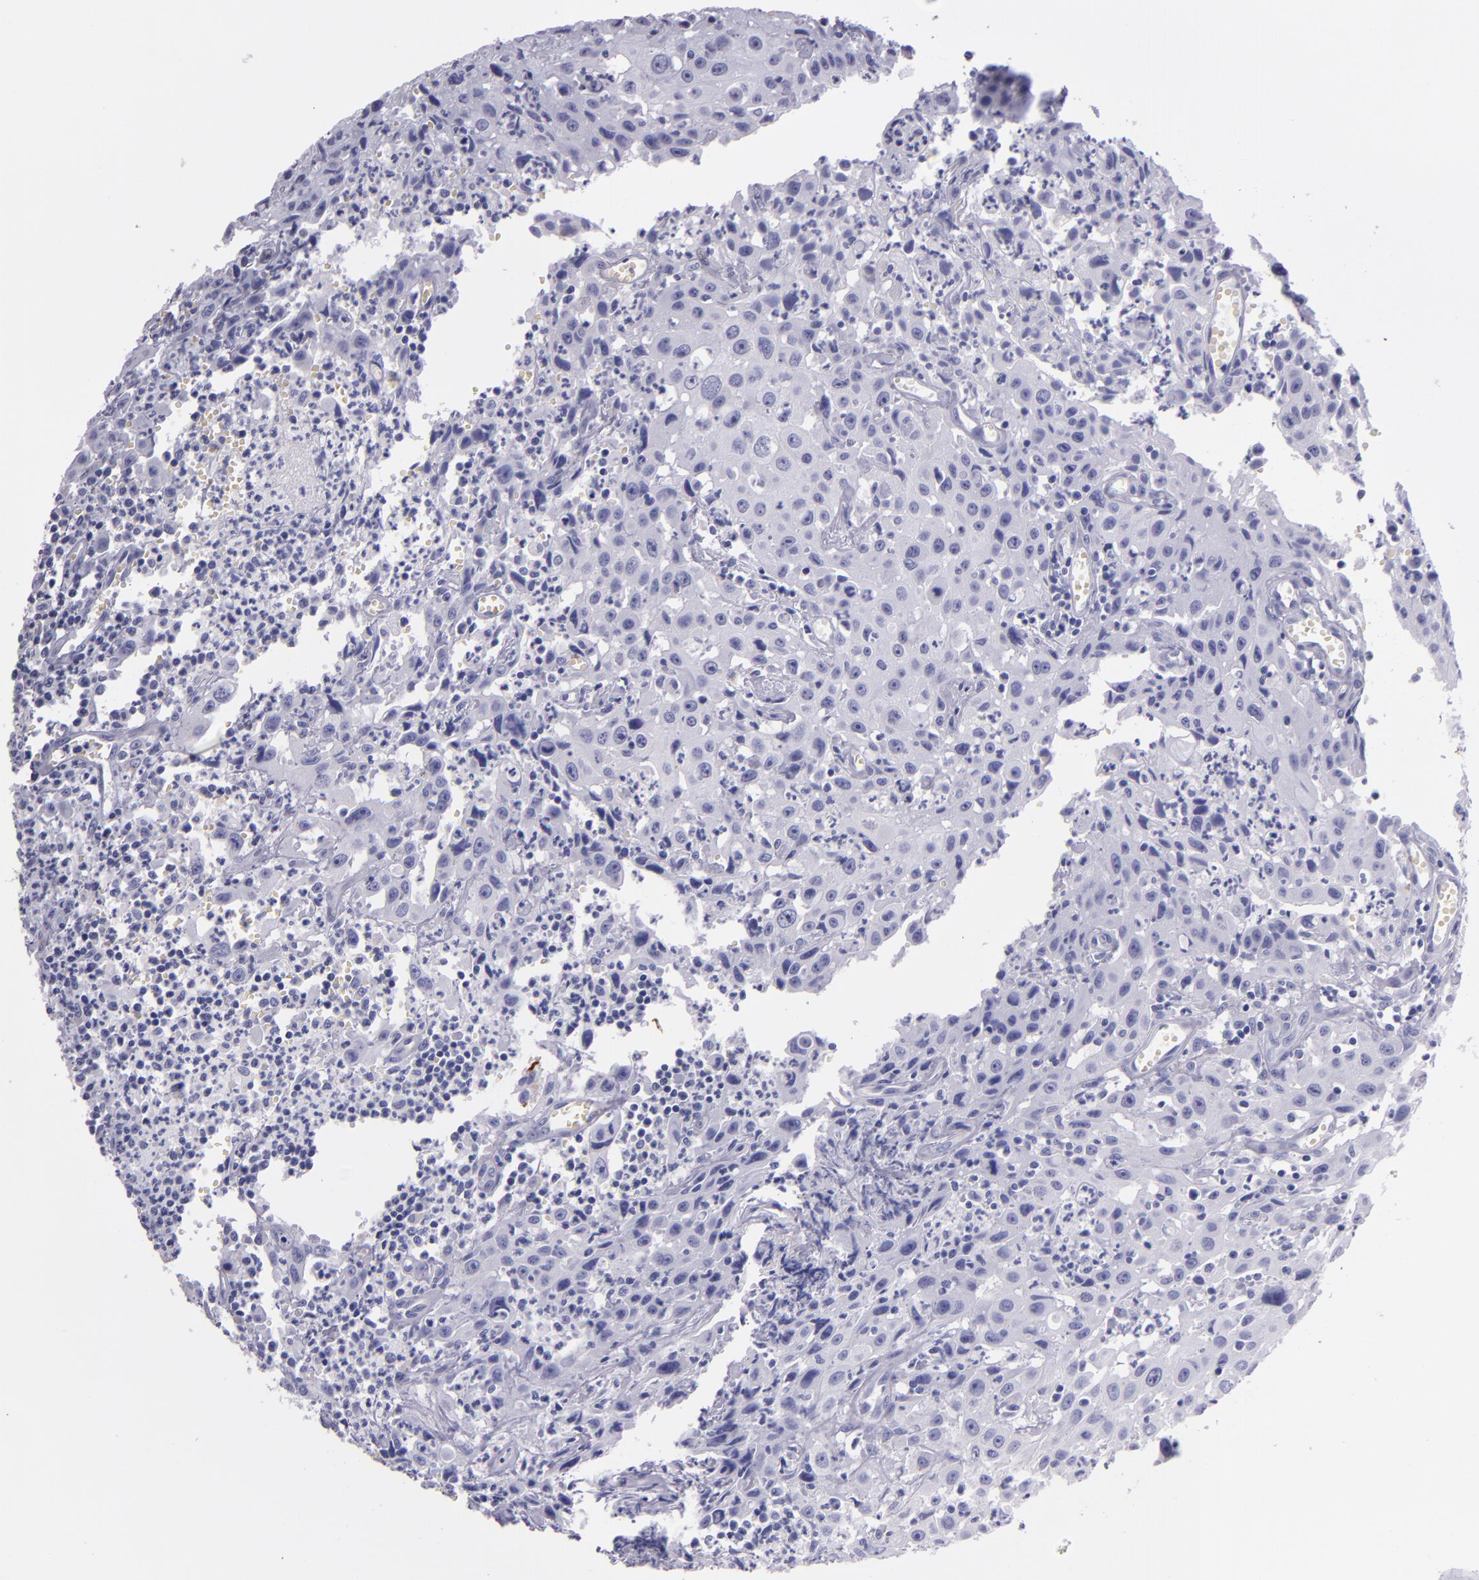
{"staining": {"intensity": "negative", "quantity": "none", "location": "none"}, "tissue": "urothelial cancer", "cell_type": "Tumor cells", "image_type": "cancer", "snomed": [{"axis": "morphology", "description": "Urothelial carcinoma, High grade"}, {"axis": "topography", "description": "Urinary bladder"}], "caption": "Urothelial cancer was stained to show a protein in brown. There is no significant staining in tumor cells.", "gene": "MUC5AC", "patient": {"sex": "male", "age": 66}}